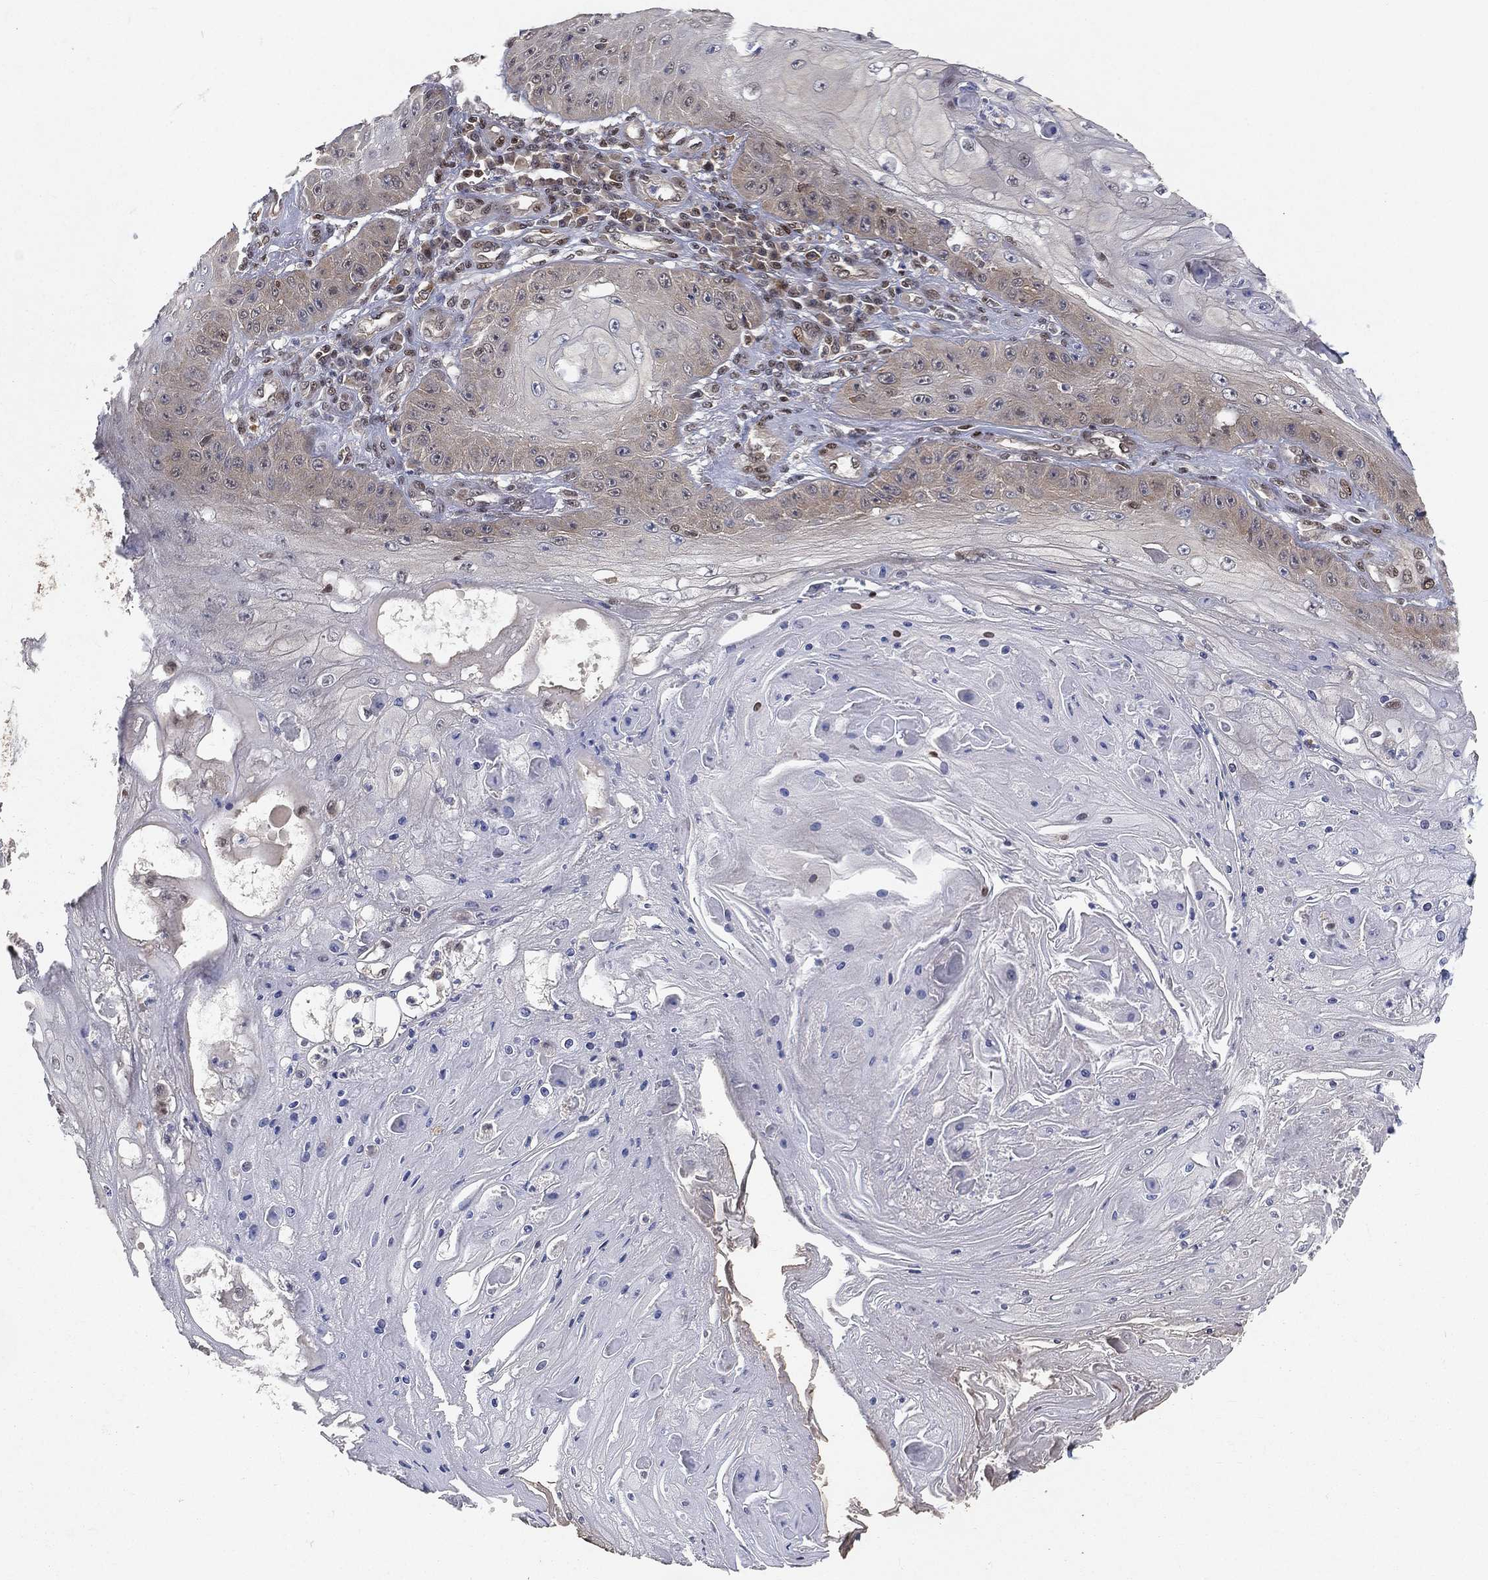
{"staining": {"intensity": "negative", "quantity": "none", "location": "none"}, "tissue": "skin cancer", "cell_type": "Tumor cells", "image_type": "cancer", "snomed": [{"axis": "morphology", "description": "Squamous cell carcinoma, NOS"}, {"axis": "topography", "description": "Skin"}], "caption": "Tumor cells are negative for protein expression in human skin cancer (squamous cell carcinoma).", "gene": "CRTC3", "patient": {"sex": "male", "age": 70}}